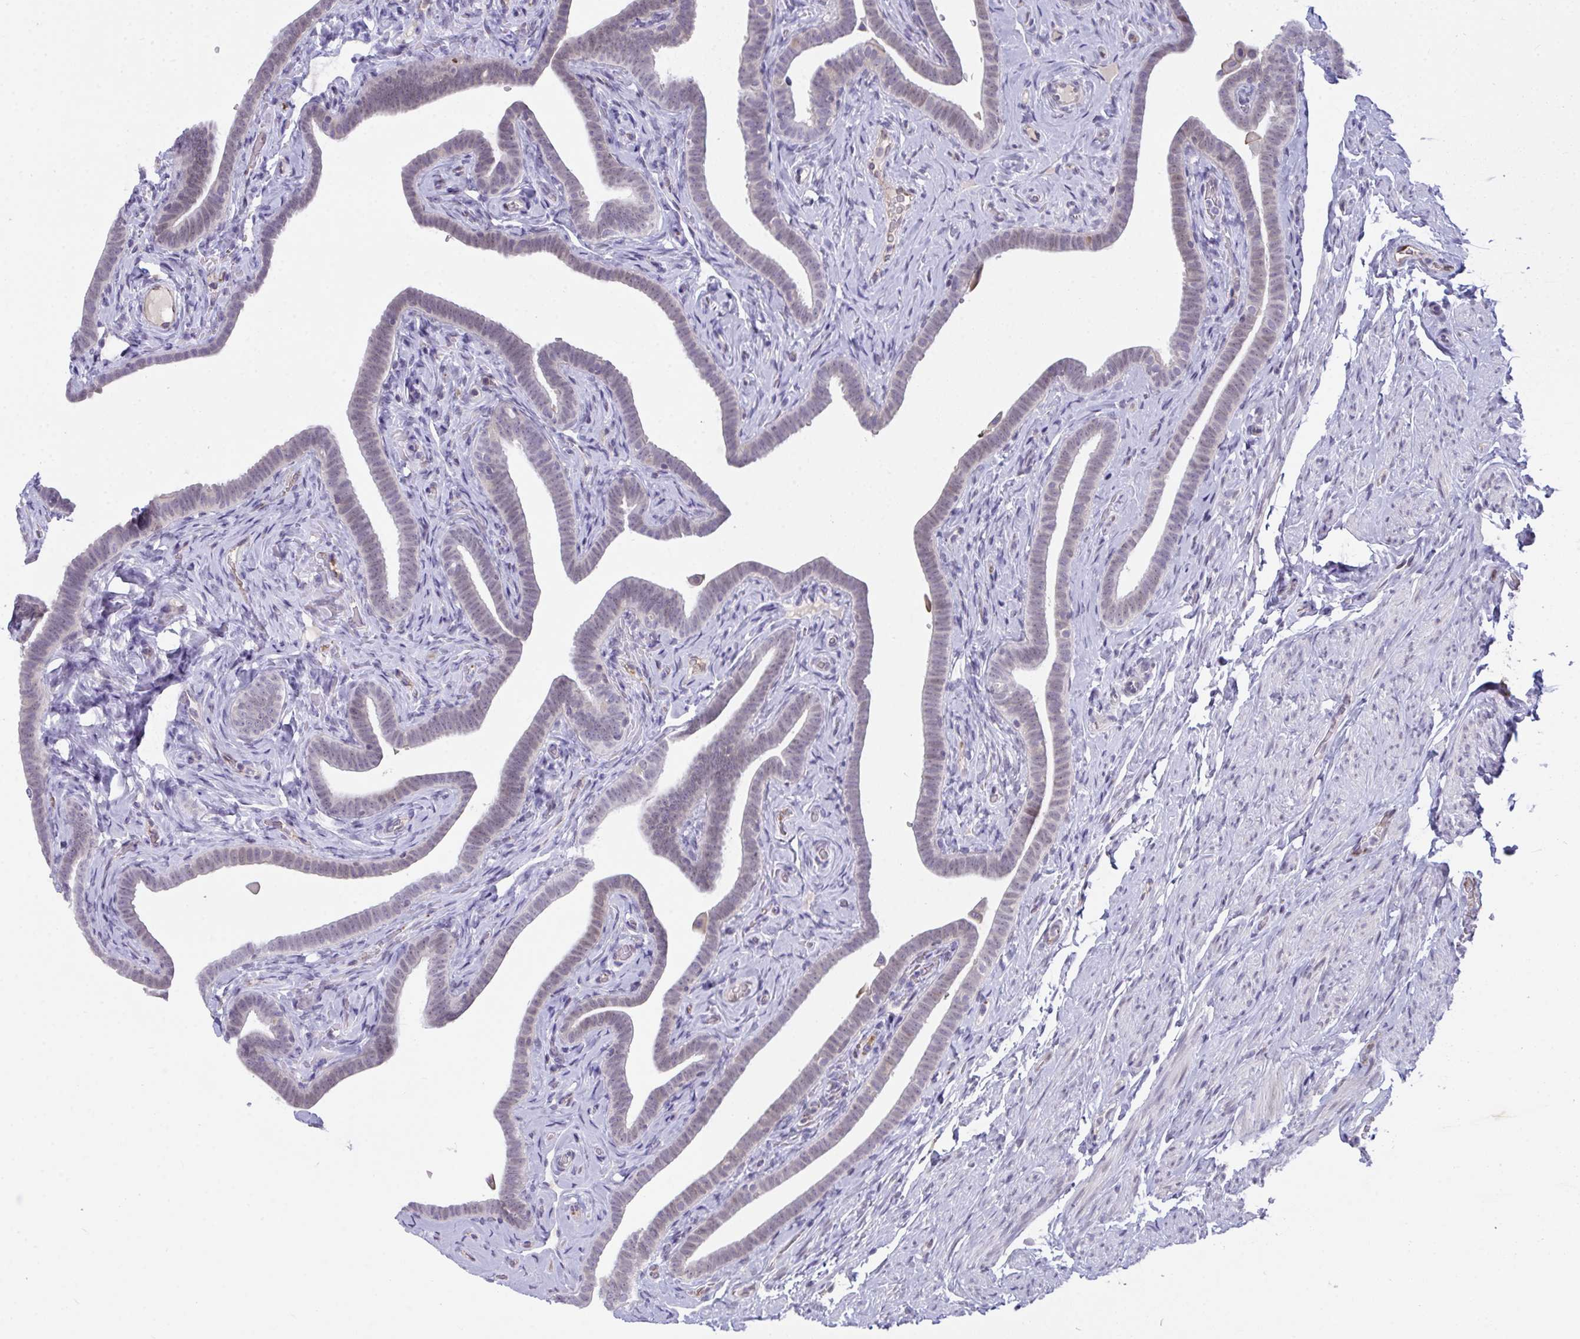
{"staining": {"intensity": "negative", "quantity": "none", "location": "none"}, "tissue": "fallopian tube", "cell_type": "Glandular cells", "image_type": "normal", "snomed": [{"axis": "morphology", "description": "Normal tissue, NOS"}, {"axis": "topography", "description": "Fallopian tube"}], "caption": "Immunohistochemistry (IHC) of unremarkable human fallopian tube demonstrates no expression in glandular cells.", "gene": "SEMA6B", "patient": {"sex": "female", "age": 69}}